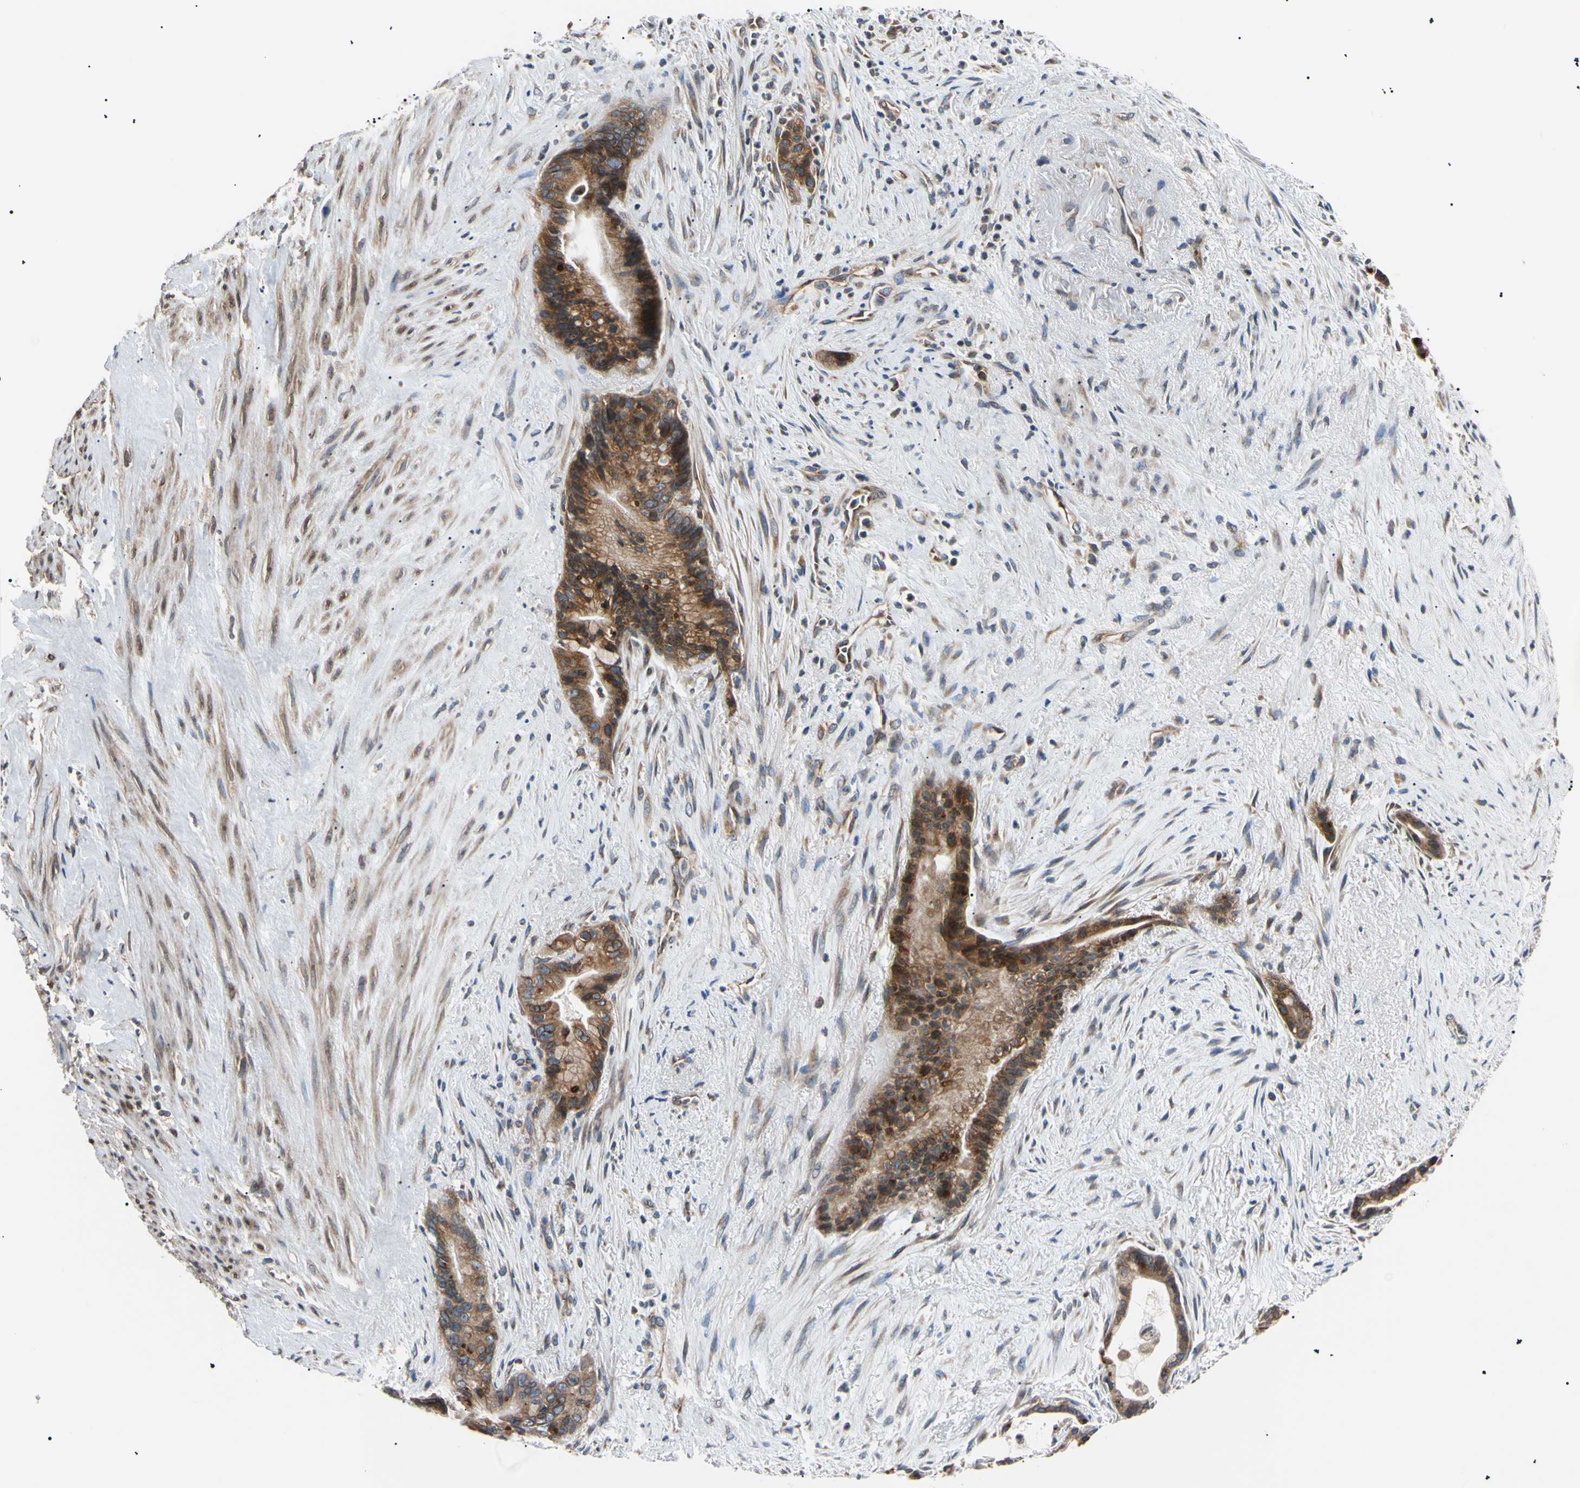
{"staining": {"intensity": "strong", "quantity": ">75%", "location": "cytoplasmic/membranous"}, "tissue": "liver cancer", "cell_type": "Tumor cells", "image_type": "cancer", "snomed": [{"axis": "morphology", "description": "Cholangiocarcinoma"}, {"axis": "topography", "description": "Liver"}], "caption": "High-magnification brightfield microscopy of cholangiocarcinoma (liver) stained with DAB (brown) and counterstained with hematoxylin (blue). tumor cells exhibit strong cytoplasmic/membranous staining is seen in about>75% of cells.", "gene": "VAPA", "patient": {"sex": "female", "age": 55}}